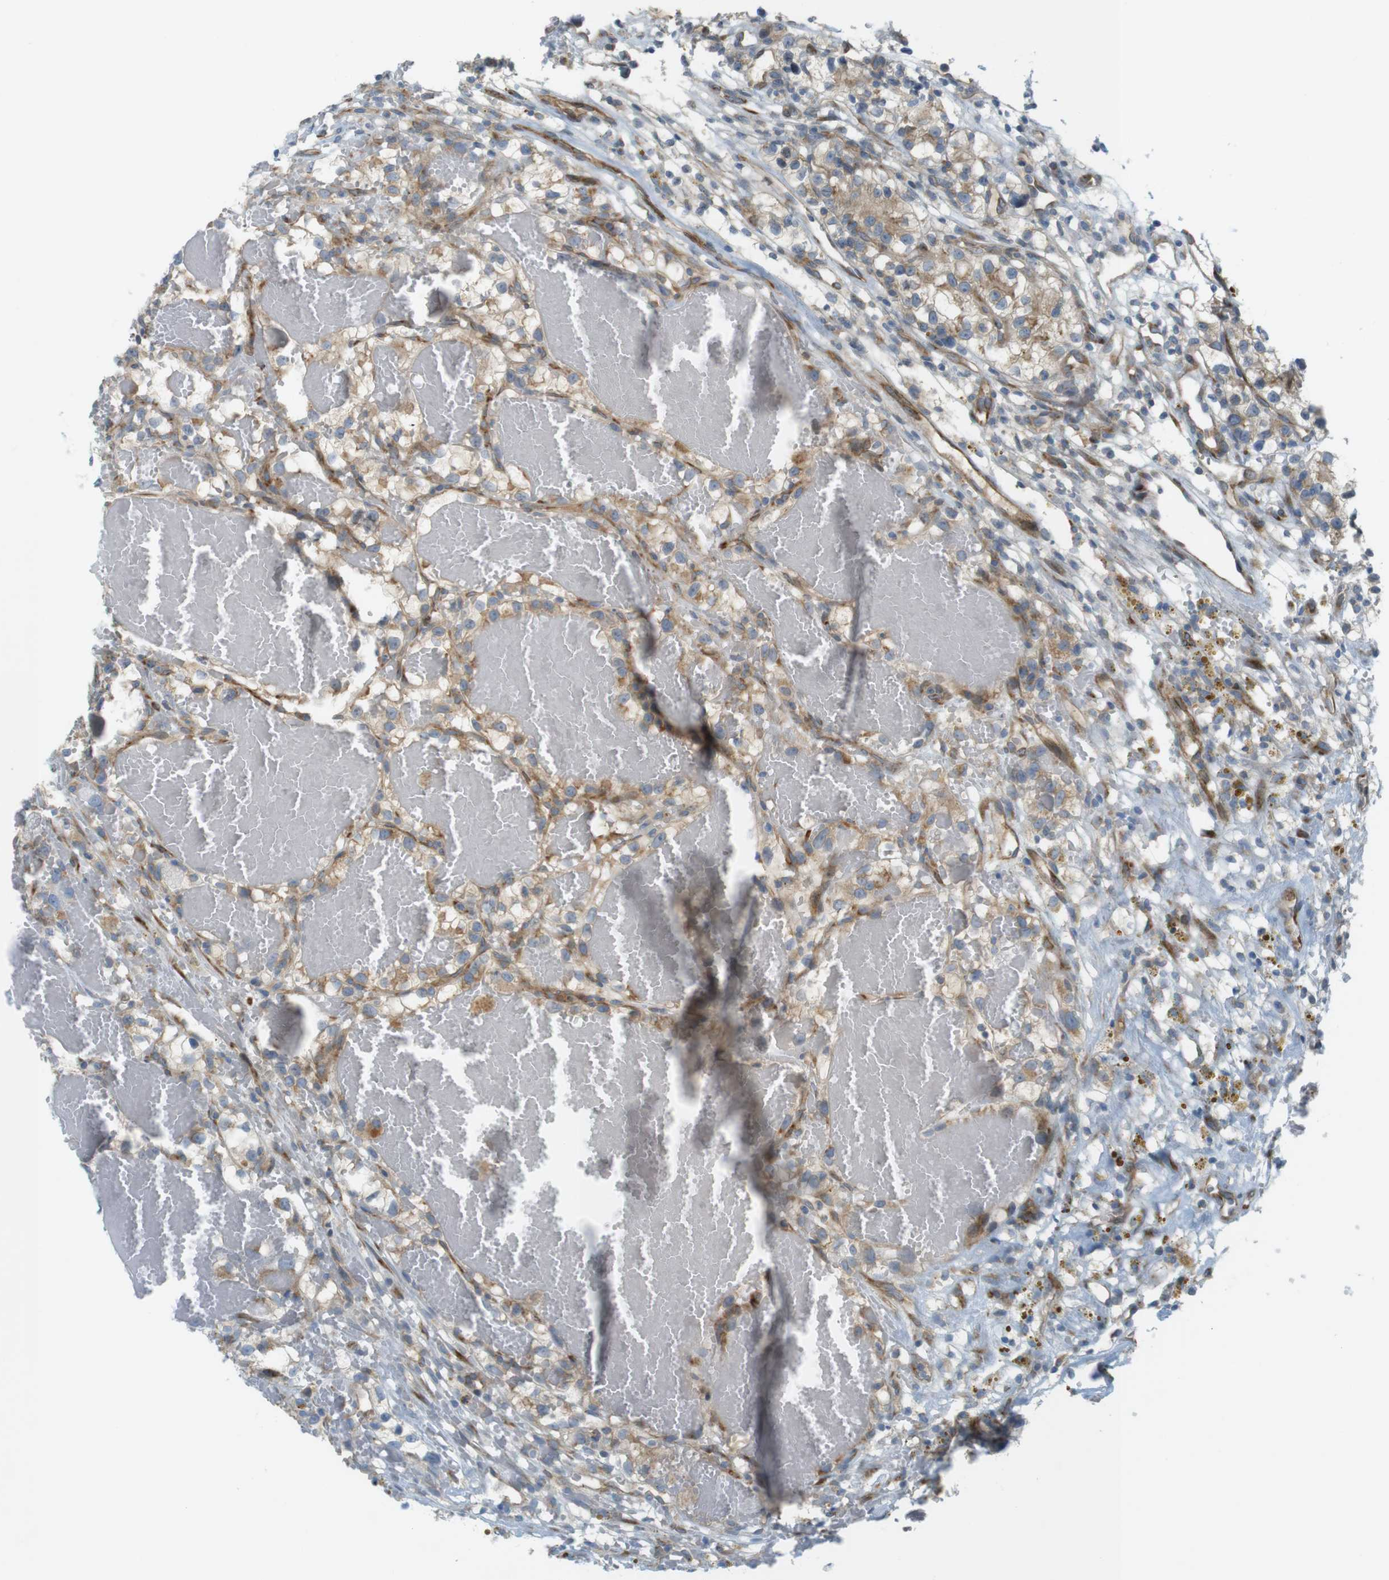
{"staining": {"intensity": "weak", "quantity": ">75%", "location": "cytoplasmic/membranous"}, "tissue": "renal cancer", "cell_type": "Tumor cells", "image_type": "cancer", "snomed": [{"axis": "morphology", "description": "Adenocarcinoma, NOS"}, {"axis": "topography", "description": "Kidney"}], "caption": "Renal cancer (adenocarcinoma) stained for a protein (brown) exhibits weak cytoplasmic/membranous positive positivity in about >75% of tumor cells.", "gene": "GJC3", "patient": {"sex": "female", "age": 57}}